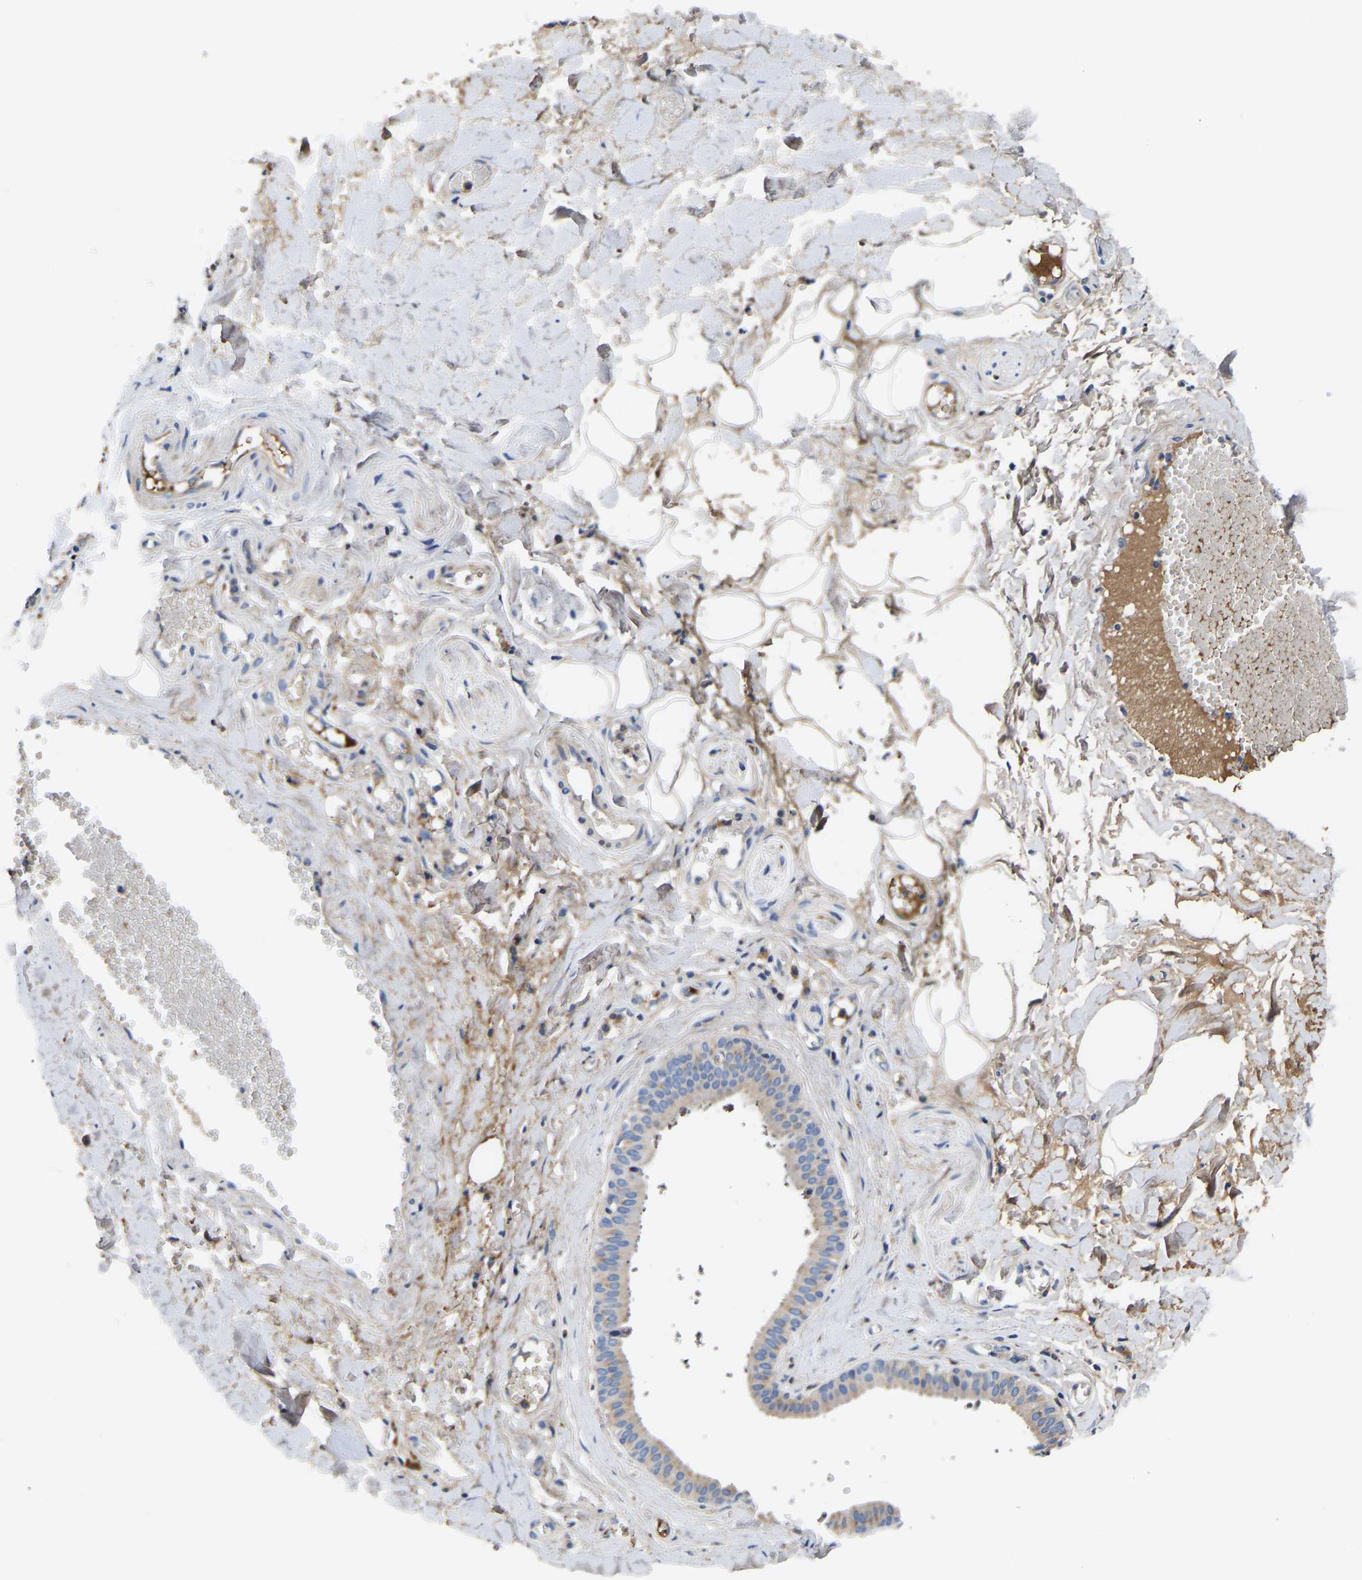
{"staining": {"intensity": "moderate", "quantity": "25%-75%", "location": "cytoplasmic/membranous"}, "tissue": "salivary gland", "cell_type": "Glandular cells", "image_type": "normal", "snomed": [{"axis": "morphology", "description": "Normal tissue, NOS"}, {"axis": "topography", "description": "Salivary gland"}], "caption": "Glandular cells exhibit moderate cytoplasmic/membranous expression in approximately 25%-75% of cells in unremarkable salivary gland.", "gene": "AIMP2", "patient": {"sex": "male", "age": 62}}